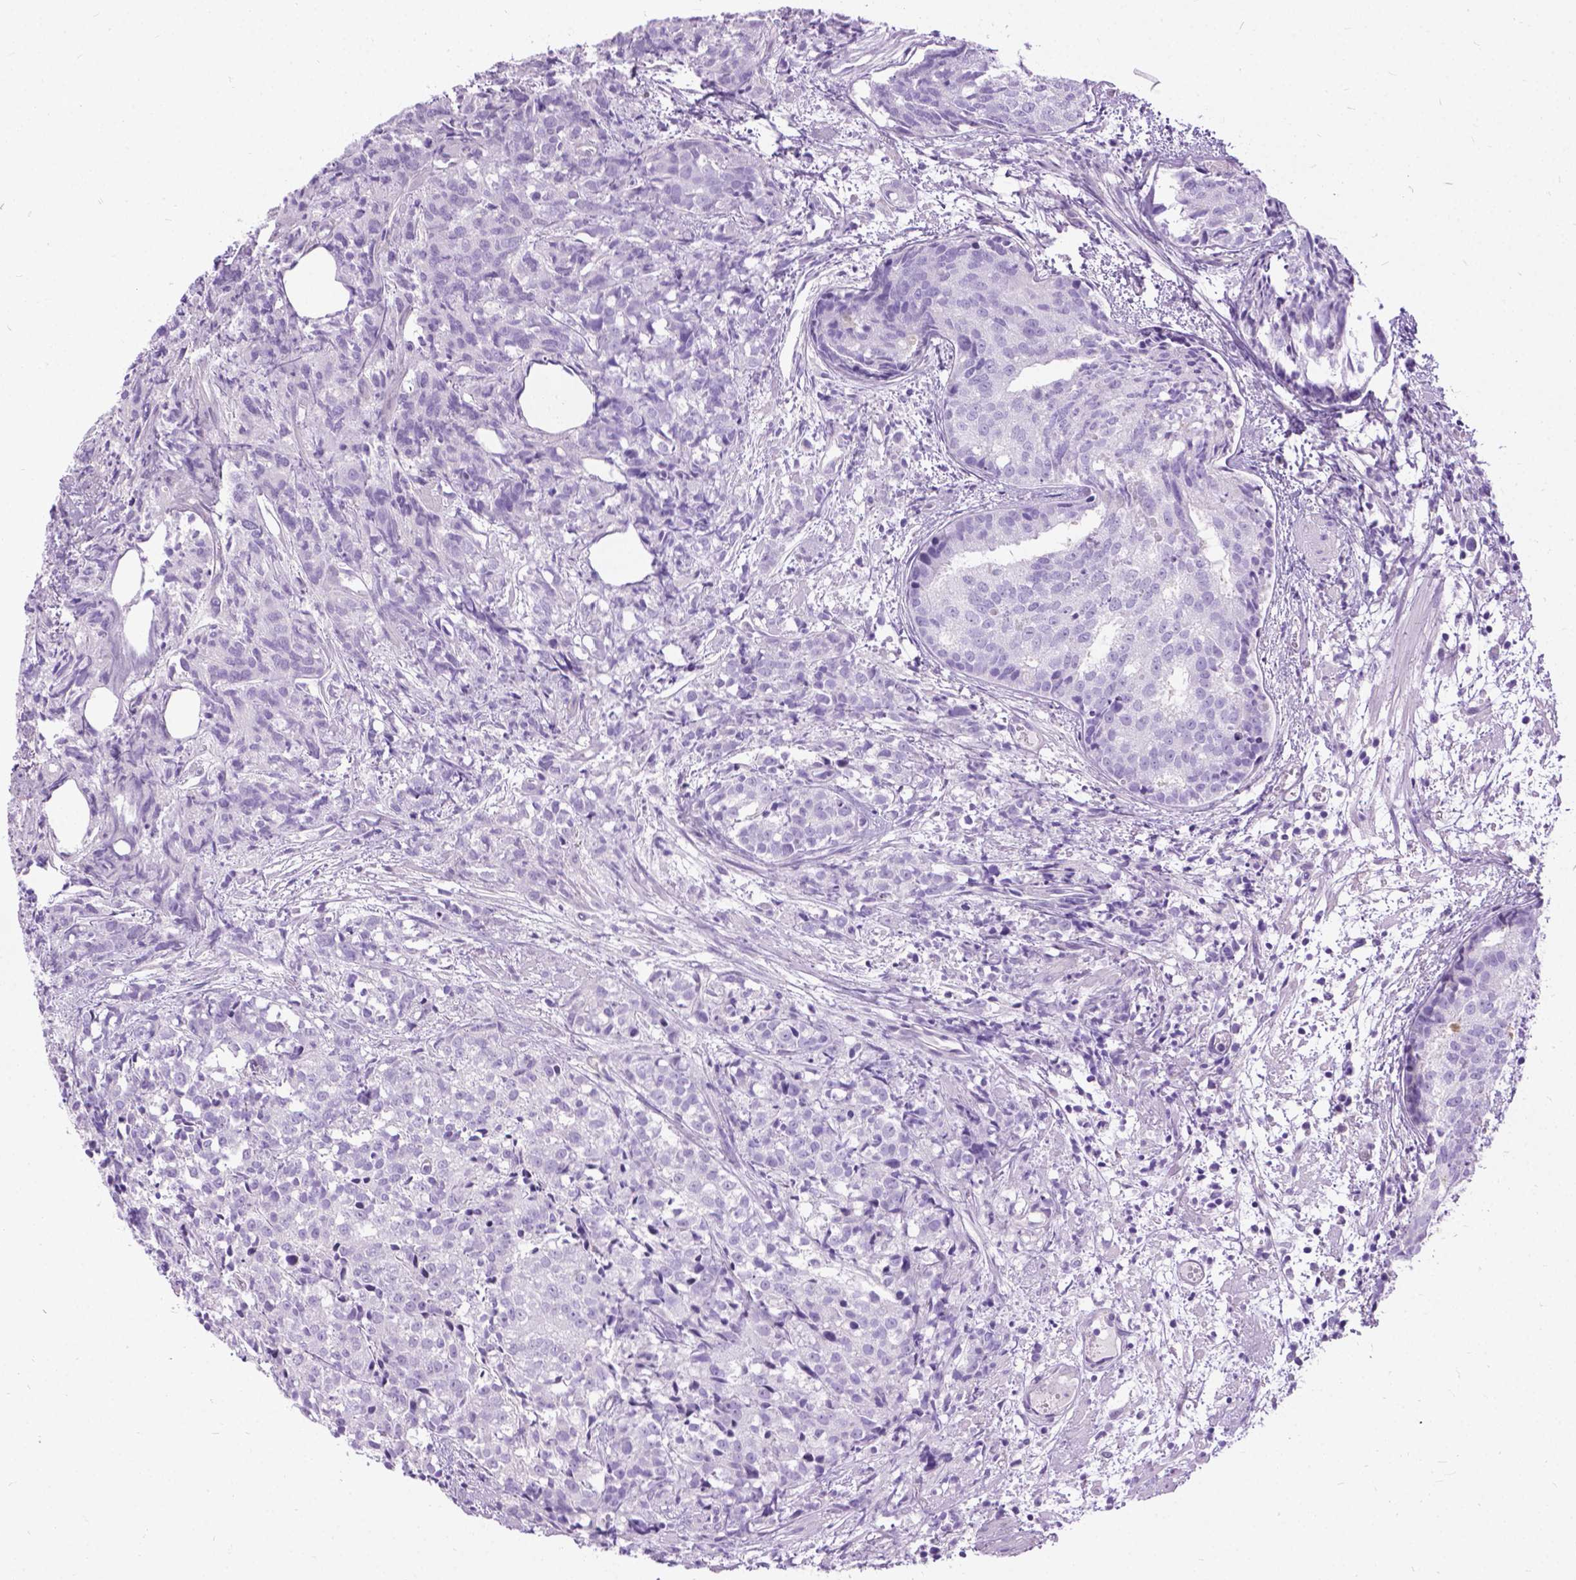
{"staining": {"intensity": "negative", "quantity": "none", "location": "none"}, "tissue": "prostate cancer", "cell_type": "Tumor cells", "image_type": "cancer", "snomed": [{"axis": "morphology", "description": "Adenocarcinoma, High grade"}, {"axis": "topography", "description": "Prostate"}], "caption": "Immunohistochemical staining of prostate adenocarcinoma (high-grade) reveals no significant staining in tumor cells.", "gene": "PROB1", "patient": {"sex": "male", "age": 58}}